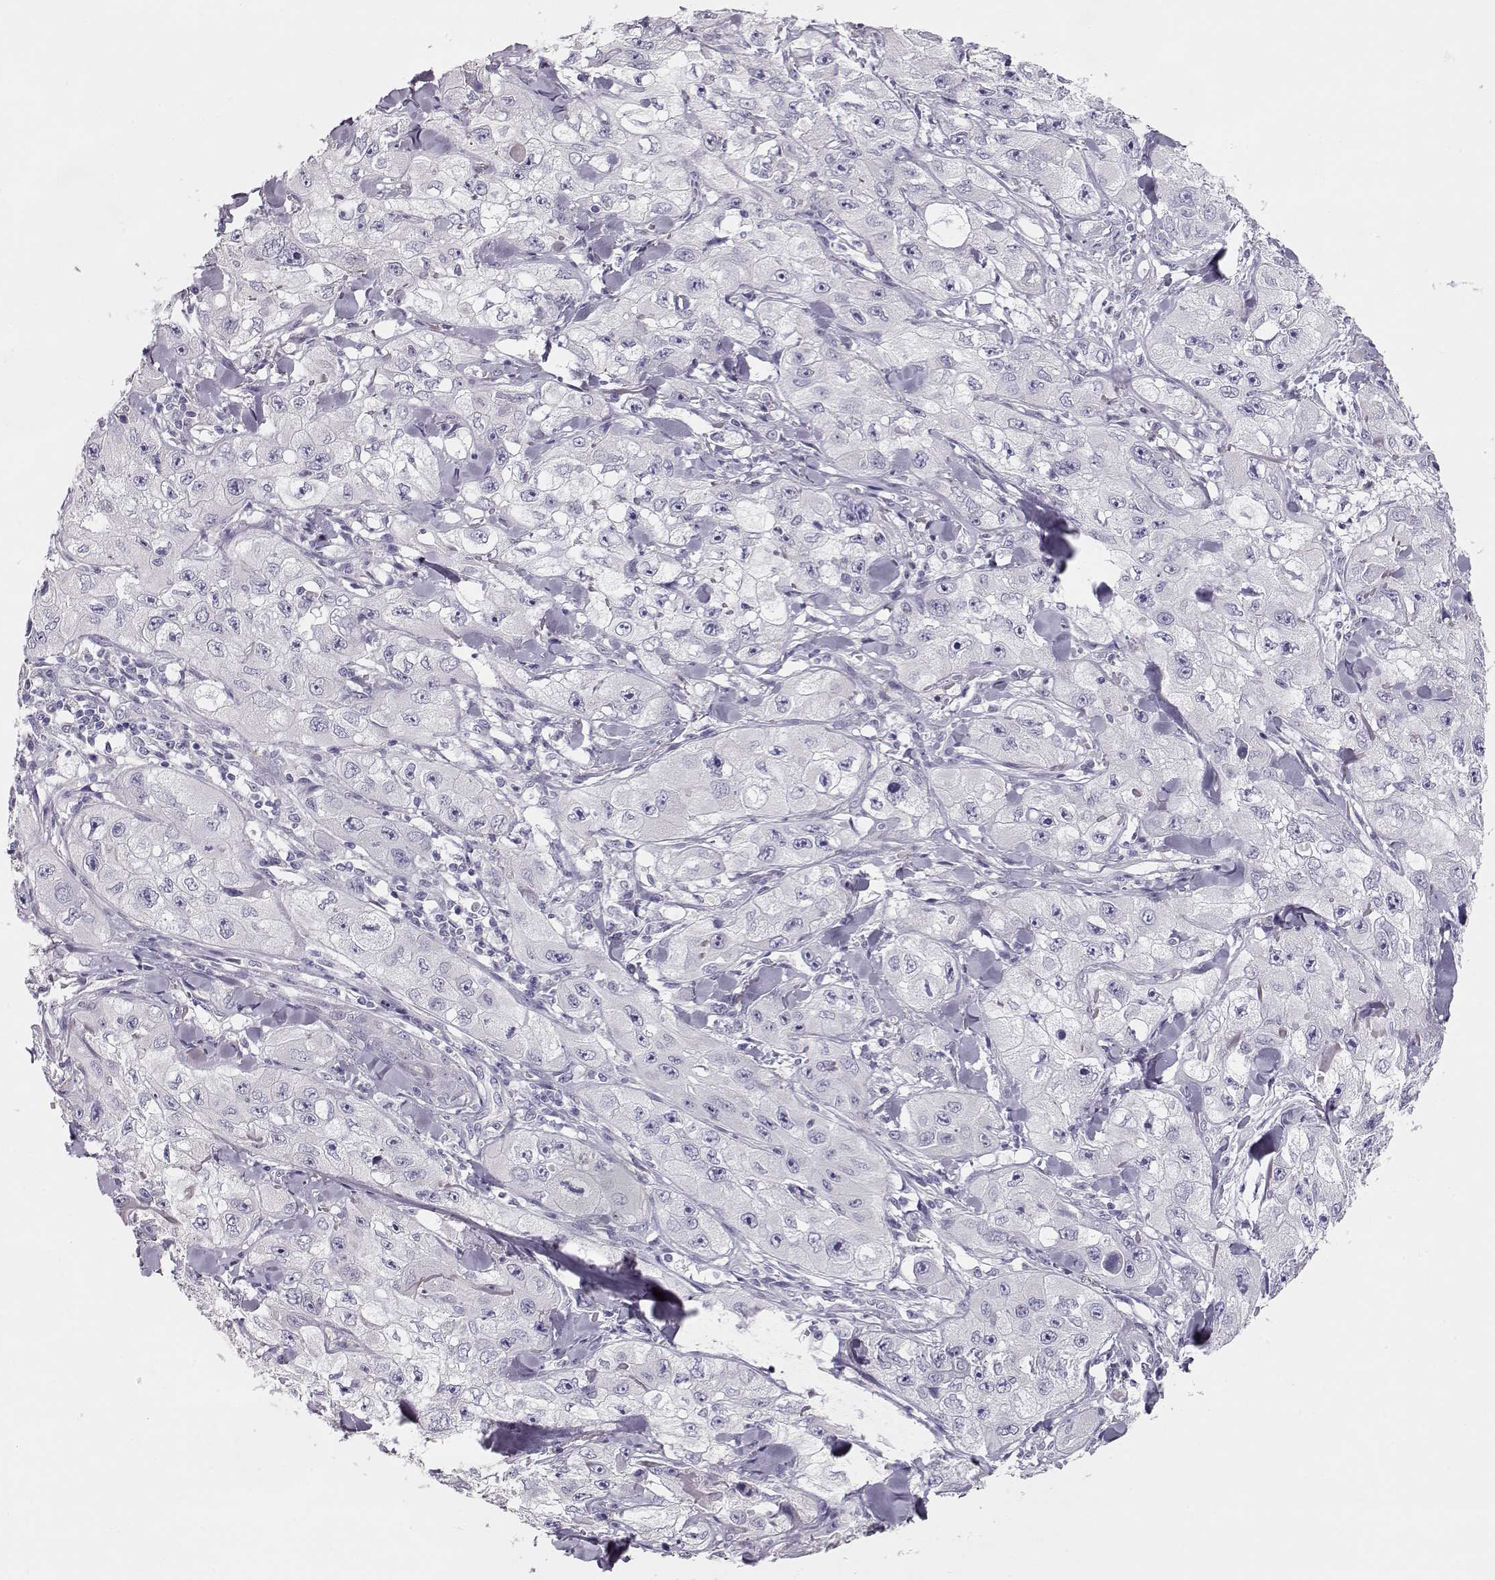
{"staining": {"intensity": "negative", "quantity": "none", "location": "none"}, "tissue": "skin cancer", "cell_type": "Tumor cells", "image_type": "cancer", "snomed": [{"axis": "morphology", "description": "Squamous cell carcinoma, NOS"}, {"axis": "topography", "description": "Skin"}, {"axis": "topography", "description": "Subcutis"}], "caption": "Skin cancer was stained to show a protein in brown. There is no significant expression in tumor cells.", "gene": "GLIPR1L2", "patient": {"sex": "male", "age": 73}}